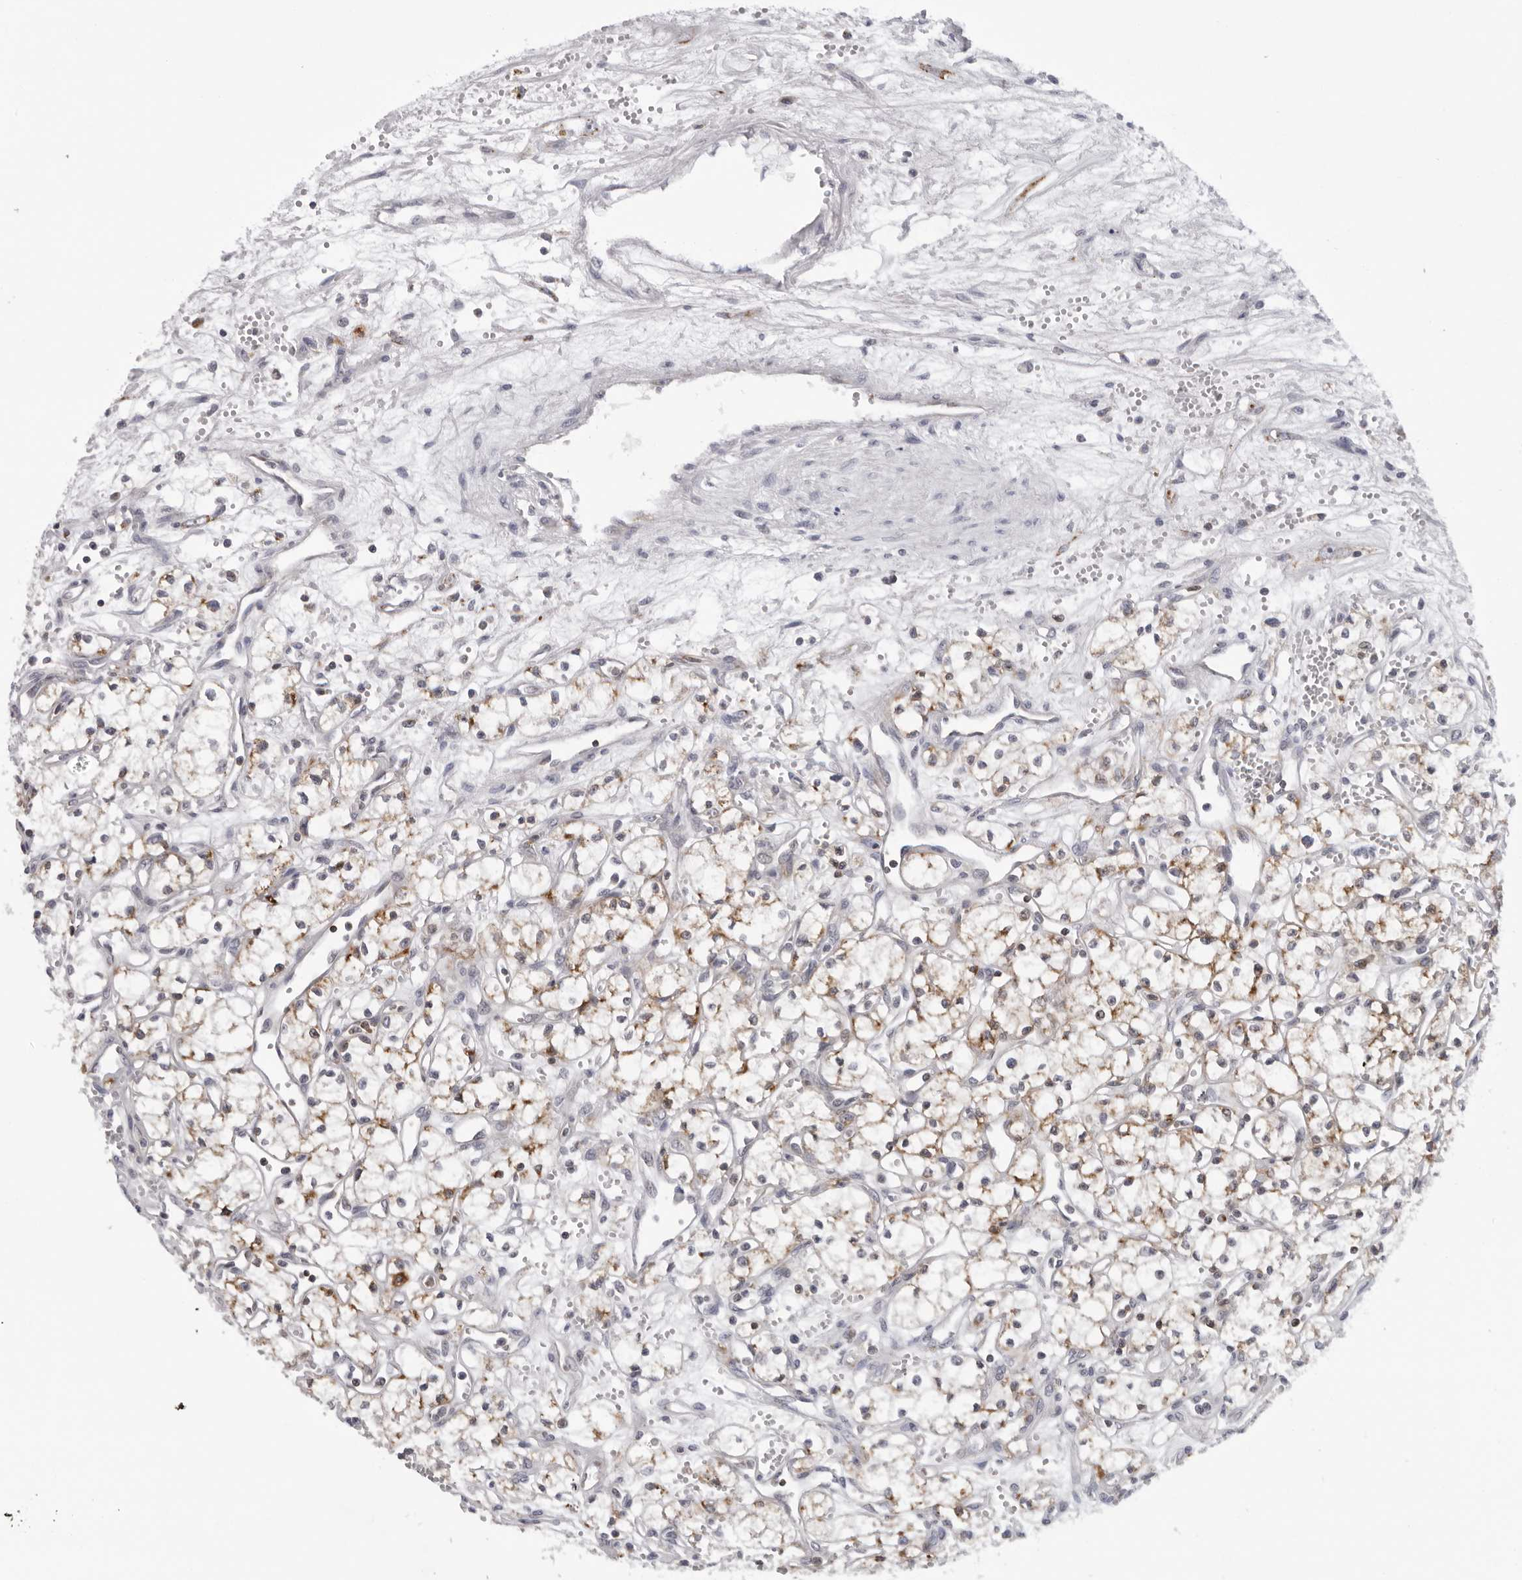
{"staining": {"intensity": "weak", "quantity": "25%-75%", "location": "cytoplasmic/membranous"}, "tissue": "renal cancer", "cell_type": "Tumor cells", "image_type": "cancer", "snomed": [{"axis": "morphology", "description": "Adenocarcinoma, NOS"}, {"axis": "topography", "description": "Kidney"}], "caption": "Immunohistochemical staining of renal cancer (adenocarcinoma) shows low levels of weak cytoplasmic/membranous protein expression in approximately 25%-75% of tumor cells.", "gene": "CPT2", "patient": {"sex": "male", "age": 59}}